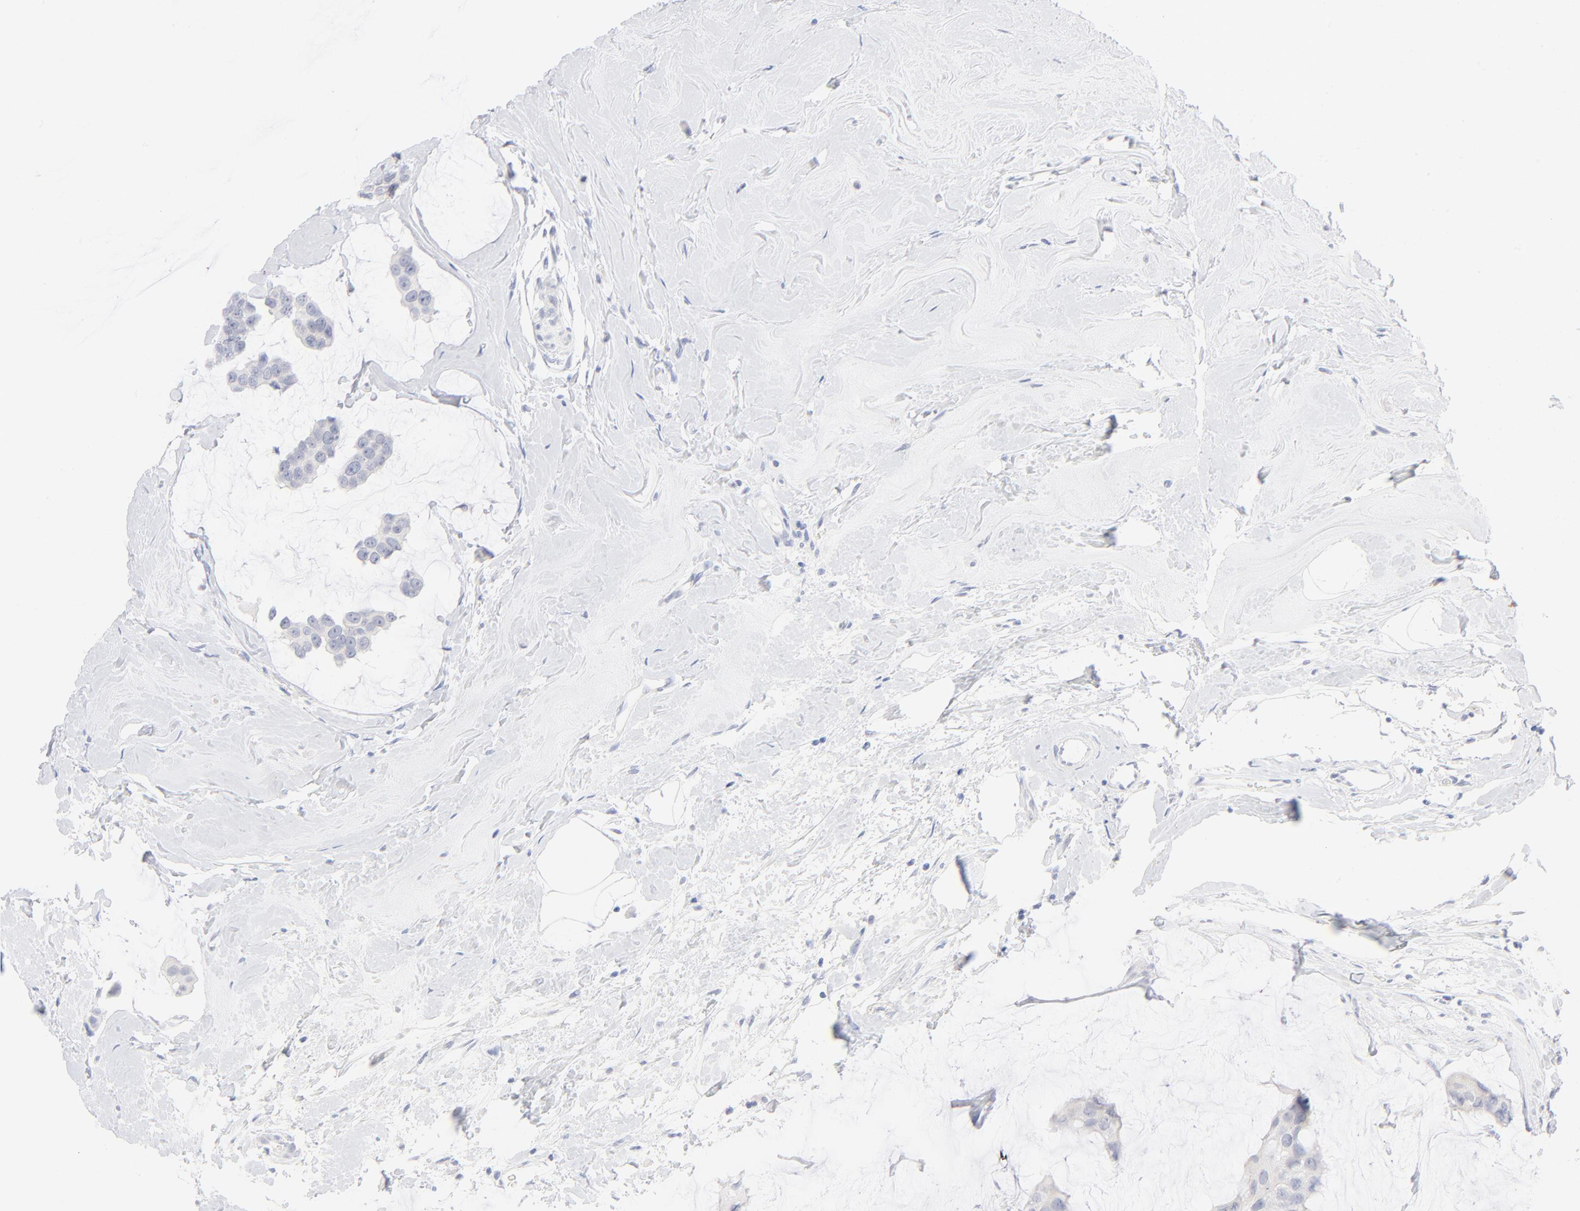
{"staining": {"intensity": "negative", "quantity": "none", "location": "none"}, "tissue": "breast cancer", "cell_type": "Tumor cells", "image_type": "cancer", "snomed": [{"axis": "morphology", "description": "Normal tissue, NOS"}, {"axis": "morphology", "description": "Duct carcinoma"}, {"axis": "topography", "description": "Breast"}], "caption": "Immunohistochemistry micrograph of neoplastic tissue: intraductal carcinoma (breast) stained with DAB (3,3'-diaminobenzidine) demonstrates no significant protein positivity in tumor cells.", "gene": "ONECUT1", "patient": {"sex": "female", "age": 50}}